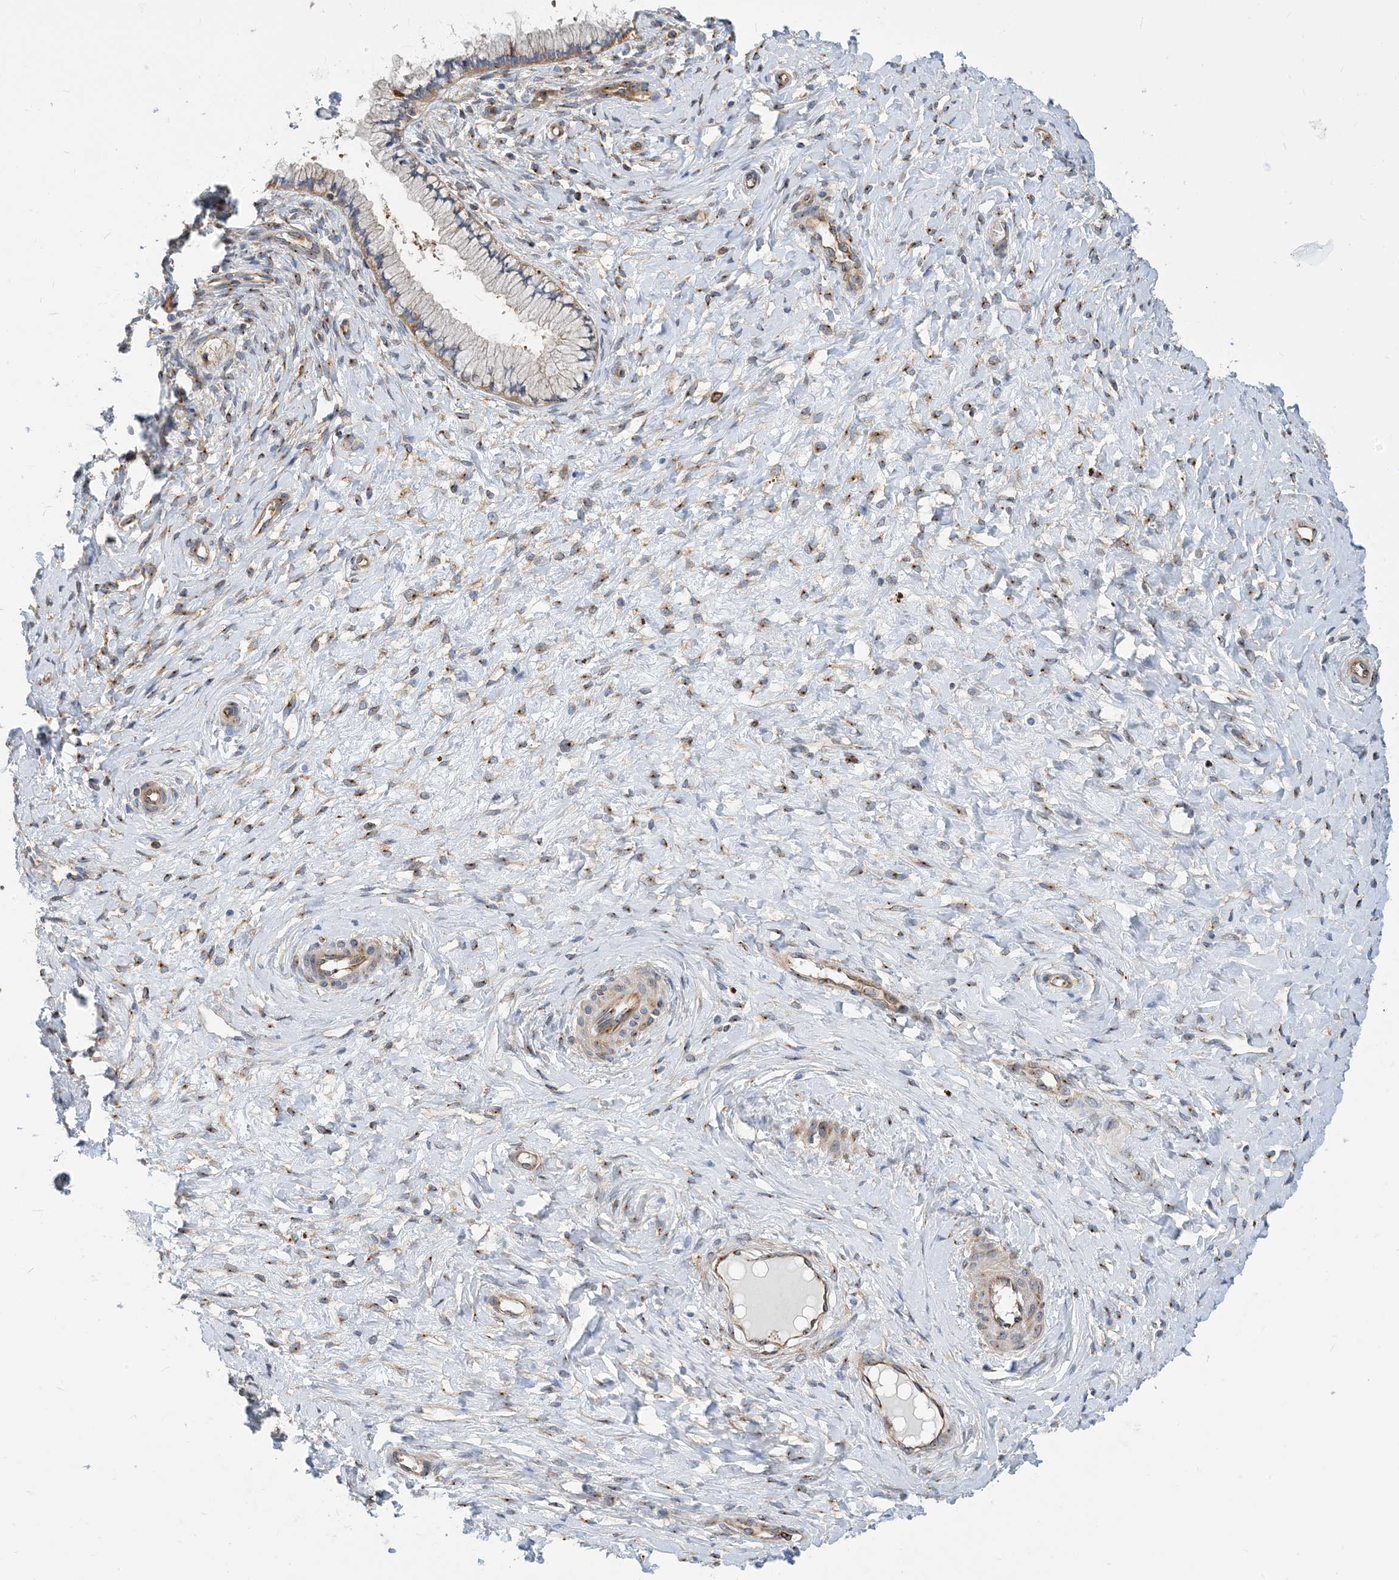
{"staining": {"intensity": "weak", "quantity": ">75%", "location": "cytoplasmic/membranous"}, "tissue": "cervix", "cell_type": "Glandular cells", "image_type": "normal", "snomed": [{"axis": "morphology", "description": "Normal tissue, NOS"}, {"axis": "topography", "description": "Cervix"}], "caption": "Glandular cells display weak cytoplasmic/membranous positivity in about >75% of cells in unremarkable cervix. The protein of interest is stained brown, and the nuclei are stained in blue (DAB (3,3'-diaminobenzidine) IHC with brightfield microscopy, high magnification).", "gene": "DYNC1LI1", "patient": {"sex": "female", "age": 36}}